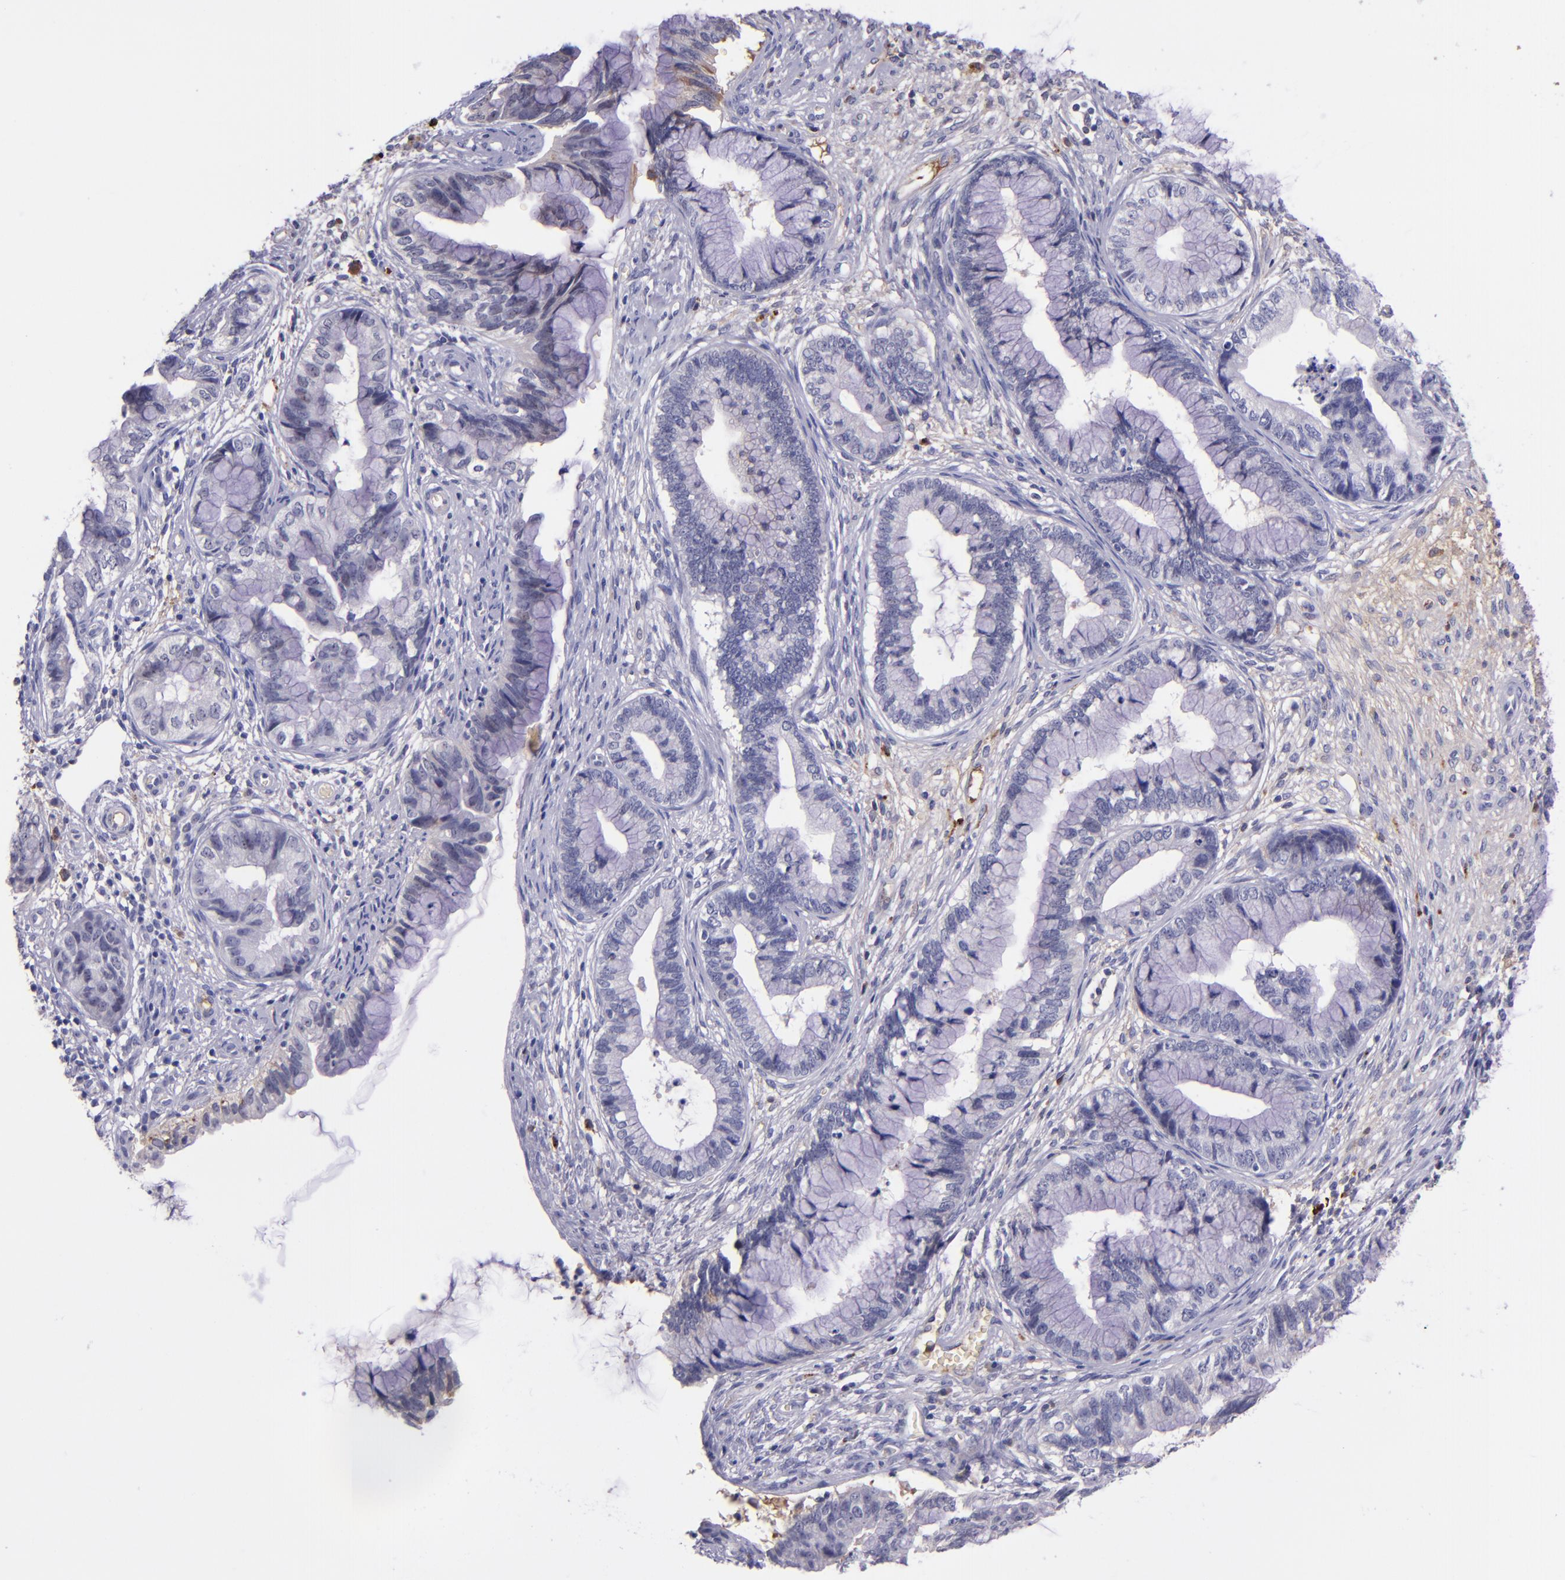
{"staining": {"intensity": "negative", "quantity": "none", "location": "none"}, "tissue": "cervical cancer", "cell_type": "Tumor cells", "image_type": "cancer", "snomed": [{"axis": "morphology", "description": "Adenocarcinoma, NOS"}, {"axis": "topography", "description": "Cervix"}], "caption": "Immunohistochemistry of human adenocarcinoma (cervical) demonstrates no positivity in tumor cells.", "gene": "KNG1", "patient": {"sex": "female", "age": 44}}